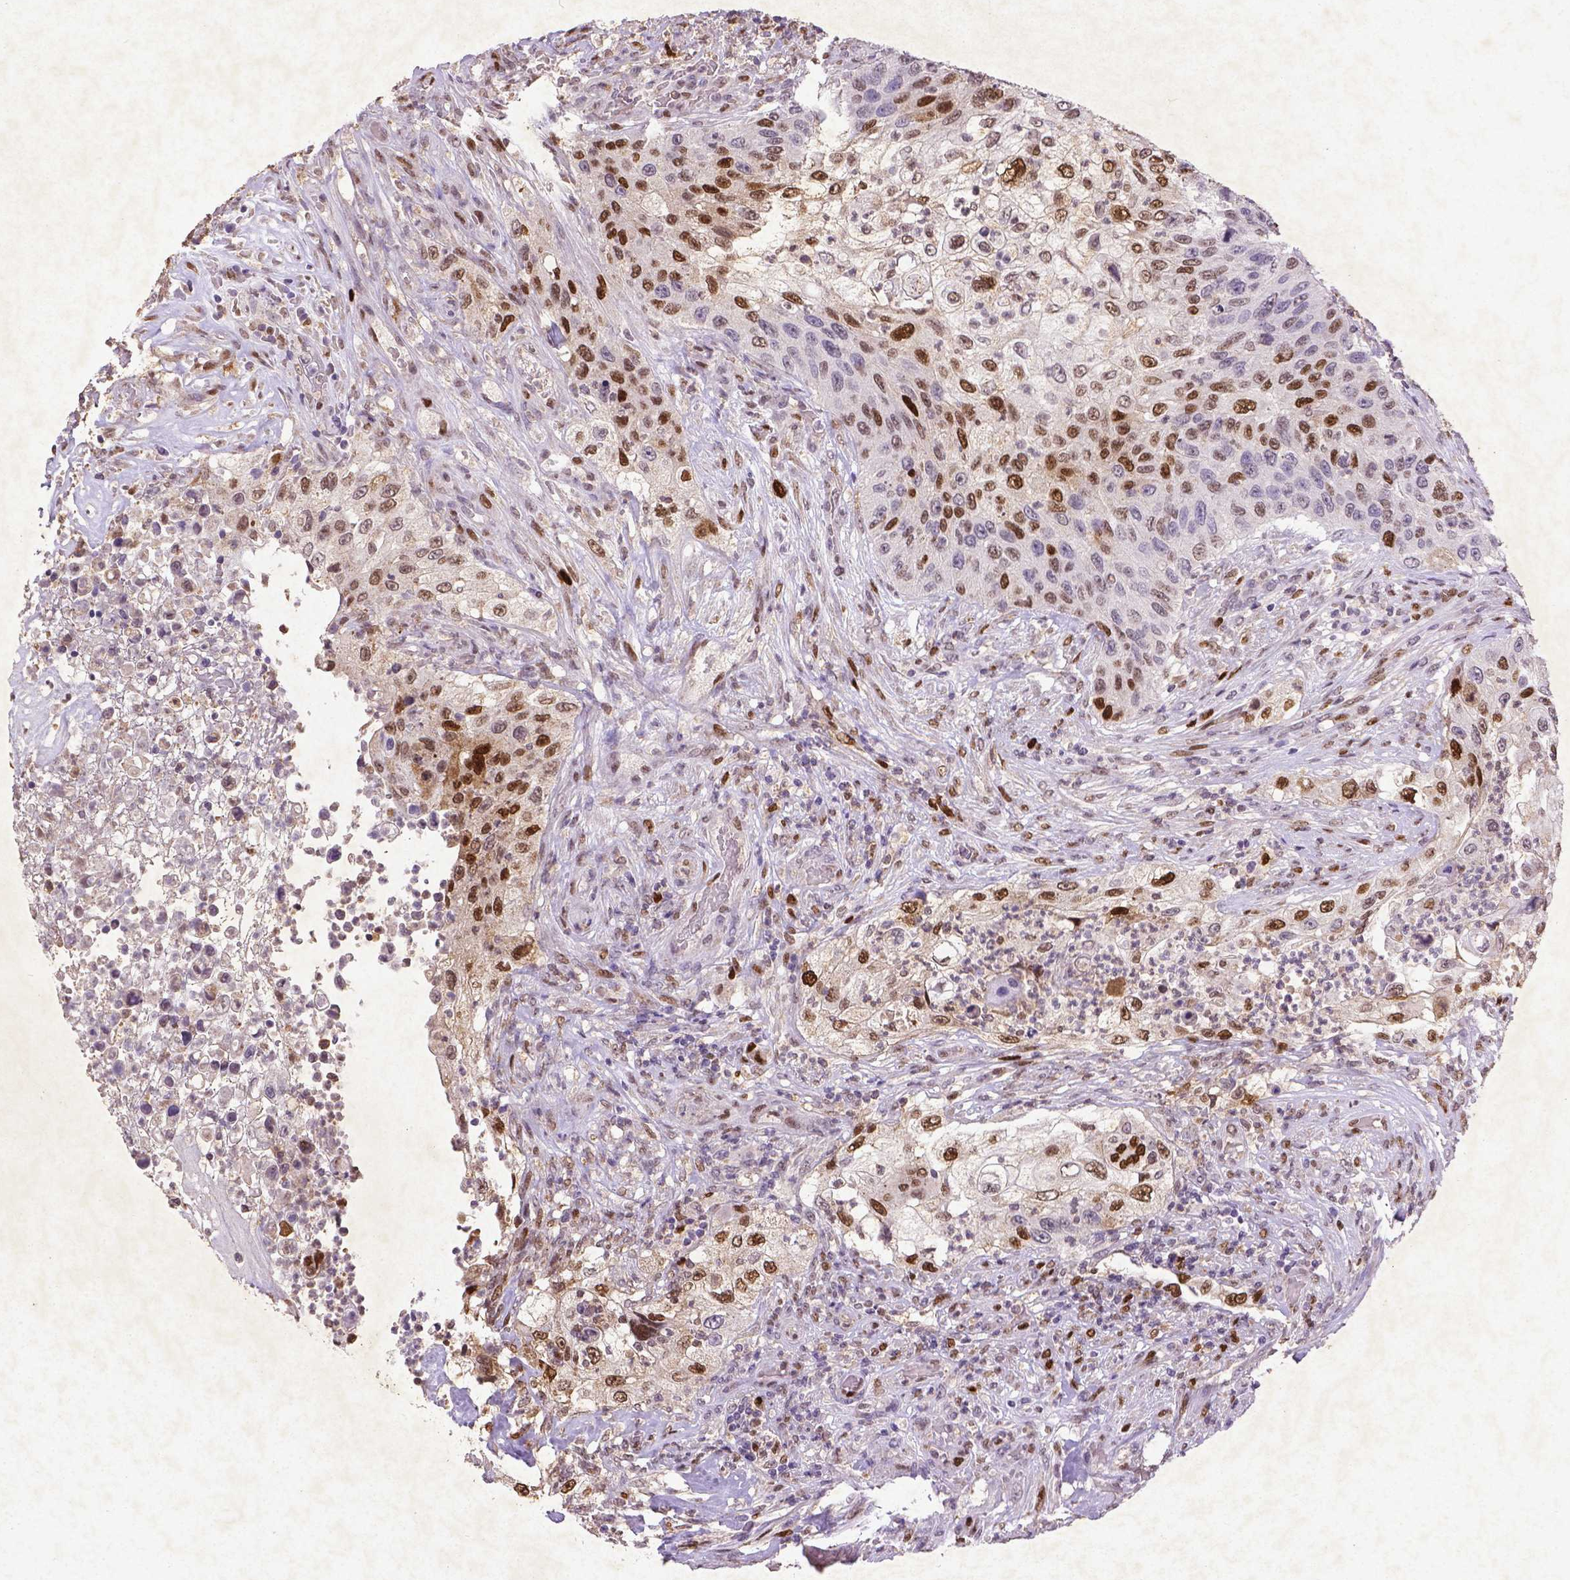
{"staining": {"intensity": "strong", "quantity": "25%-75%", "location": "nuclear"}, "tissue": "urothelial cancer", "cell_type": "Tumor cells", "image_type": "cancer", "snomed": [{"axis": "morphology", "description": "Urothelial carcinoma, High grade"}, {"axis": "topography", "description": "Urinary bladder"}], "caption": "A histopathology image showing strong nuclear positivity in about 25%-75% of tumor cells in urothelial cancer, as visualized by brown immunohistochemical staining.", "gene": "CDKN1A", "patient": {"sex": "female", "age": 60}}